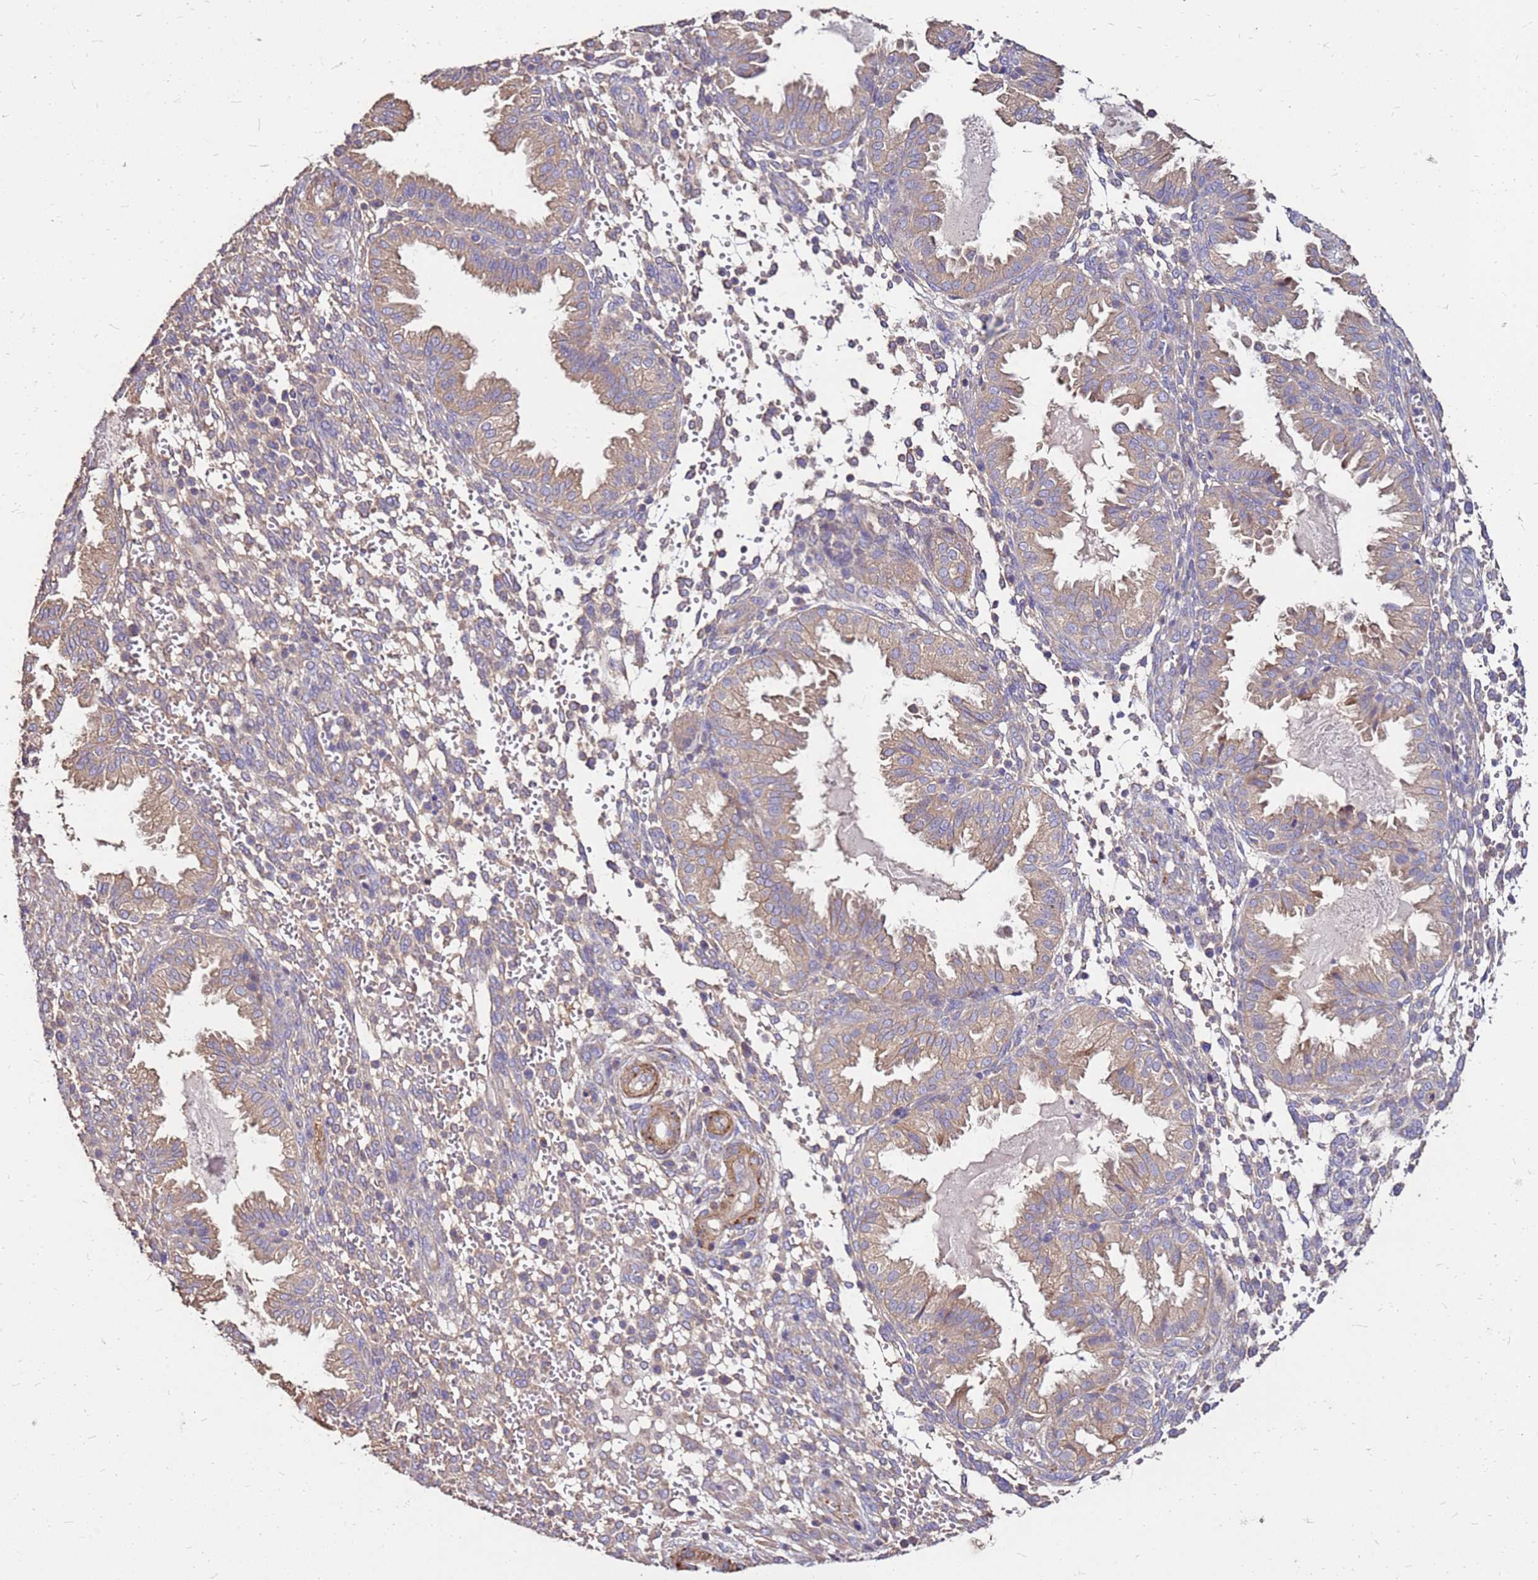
{"staining": {"intensity": "weak", "quantity": "25%-75%", "location": "cytoplasmic/membranous"}, "tissue": "endometrium", "cell_type": "Cells in endometrial stroma", "image_type": "normal", "snomed": [{"axis": "morphology", "description": "Normal tissue, NOS"}, {"axis": "topography", "description": "Endometrium"}], "caption": "DAB (3,3'-diaminobenzidine) immunohistochemical staining of unremarkable endometrium exhibits weak cytoplasmic/membranous protein expression in approximately 25%-75% of cells in endometrial stroma.", "gene": "EXD3", "patient": {"sex": "female", "age": 33}}